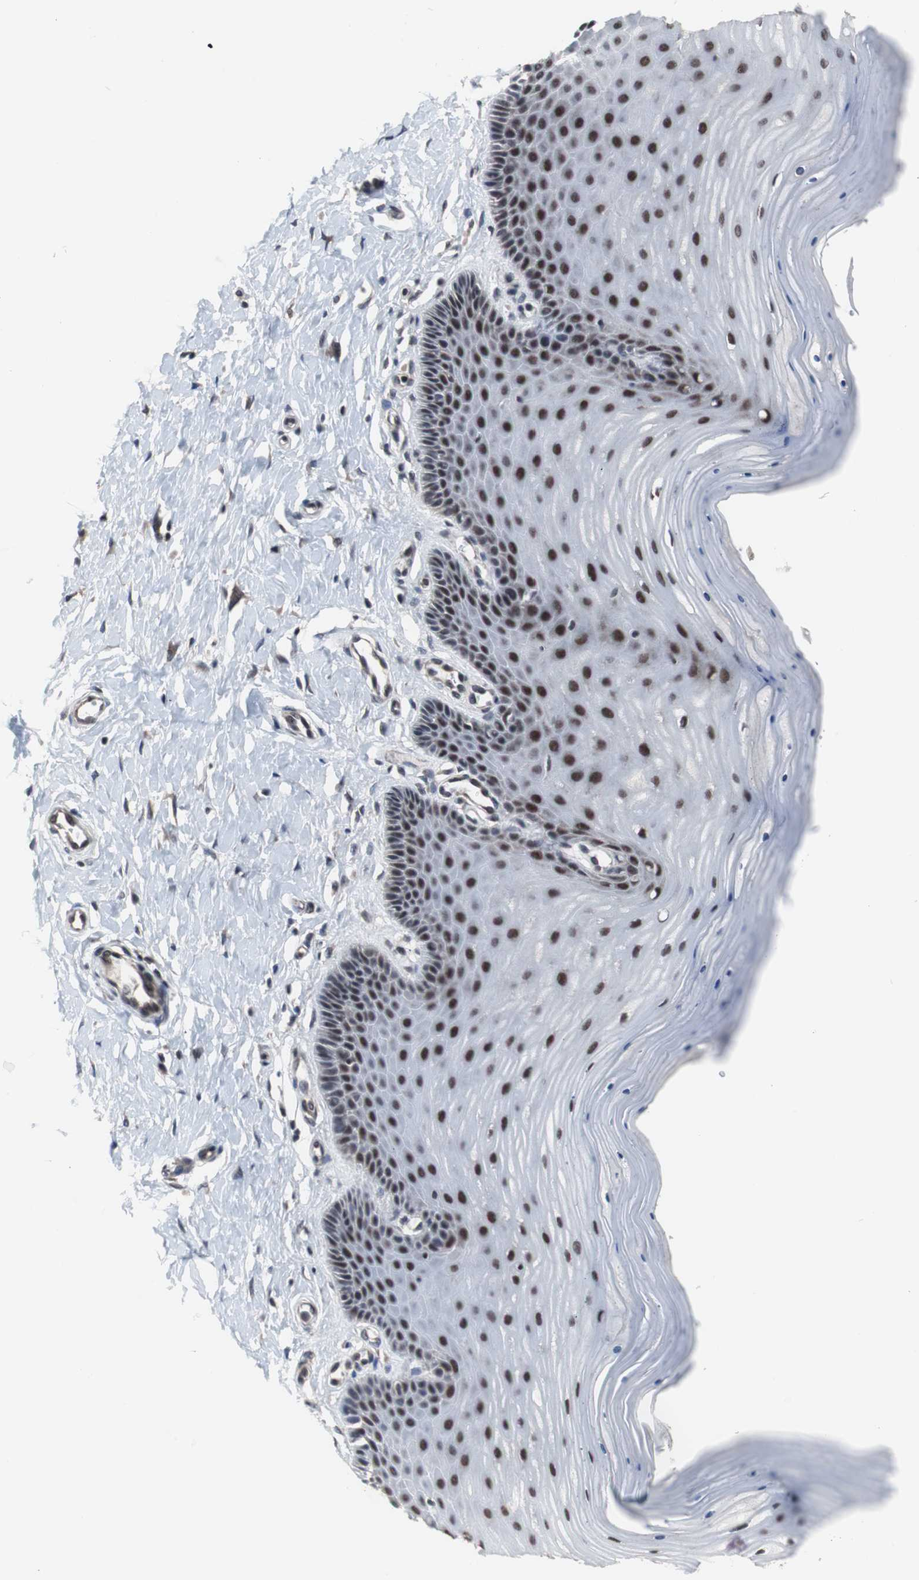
{"staining": {"intensity": "moderate", "quantity": ">75%", "location": "nuclear"}, "tissue": "cervix", "cell_type": "Glandular cells", "image_type": "normal", "snomed": [{"axis": "morphology", "description": "Normal tissue, NOS"}, {"axis": "topography", "description": "Cervix"}], "caption": "Benign cervix reveals moderate nuclear positivity in approximately >75% of glandular cells, visualized by immunohistochemistry.", "gene": "GTF2F2", "patient": {"sex": "female", "age": 55}}